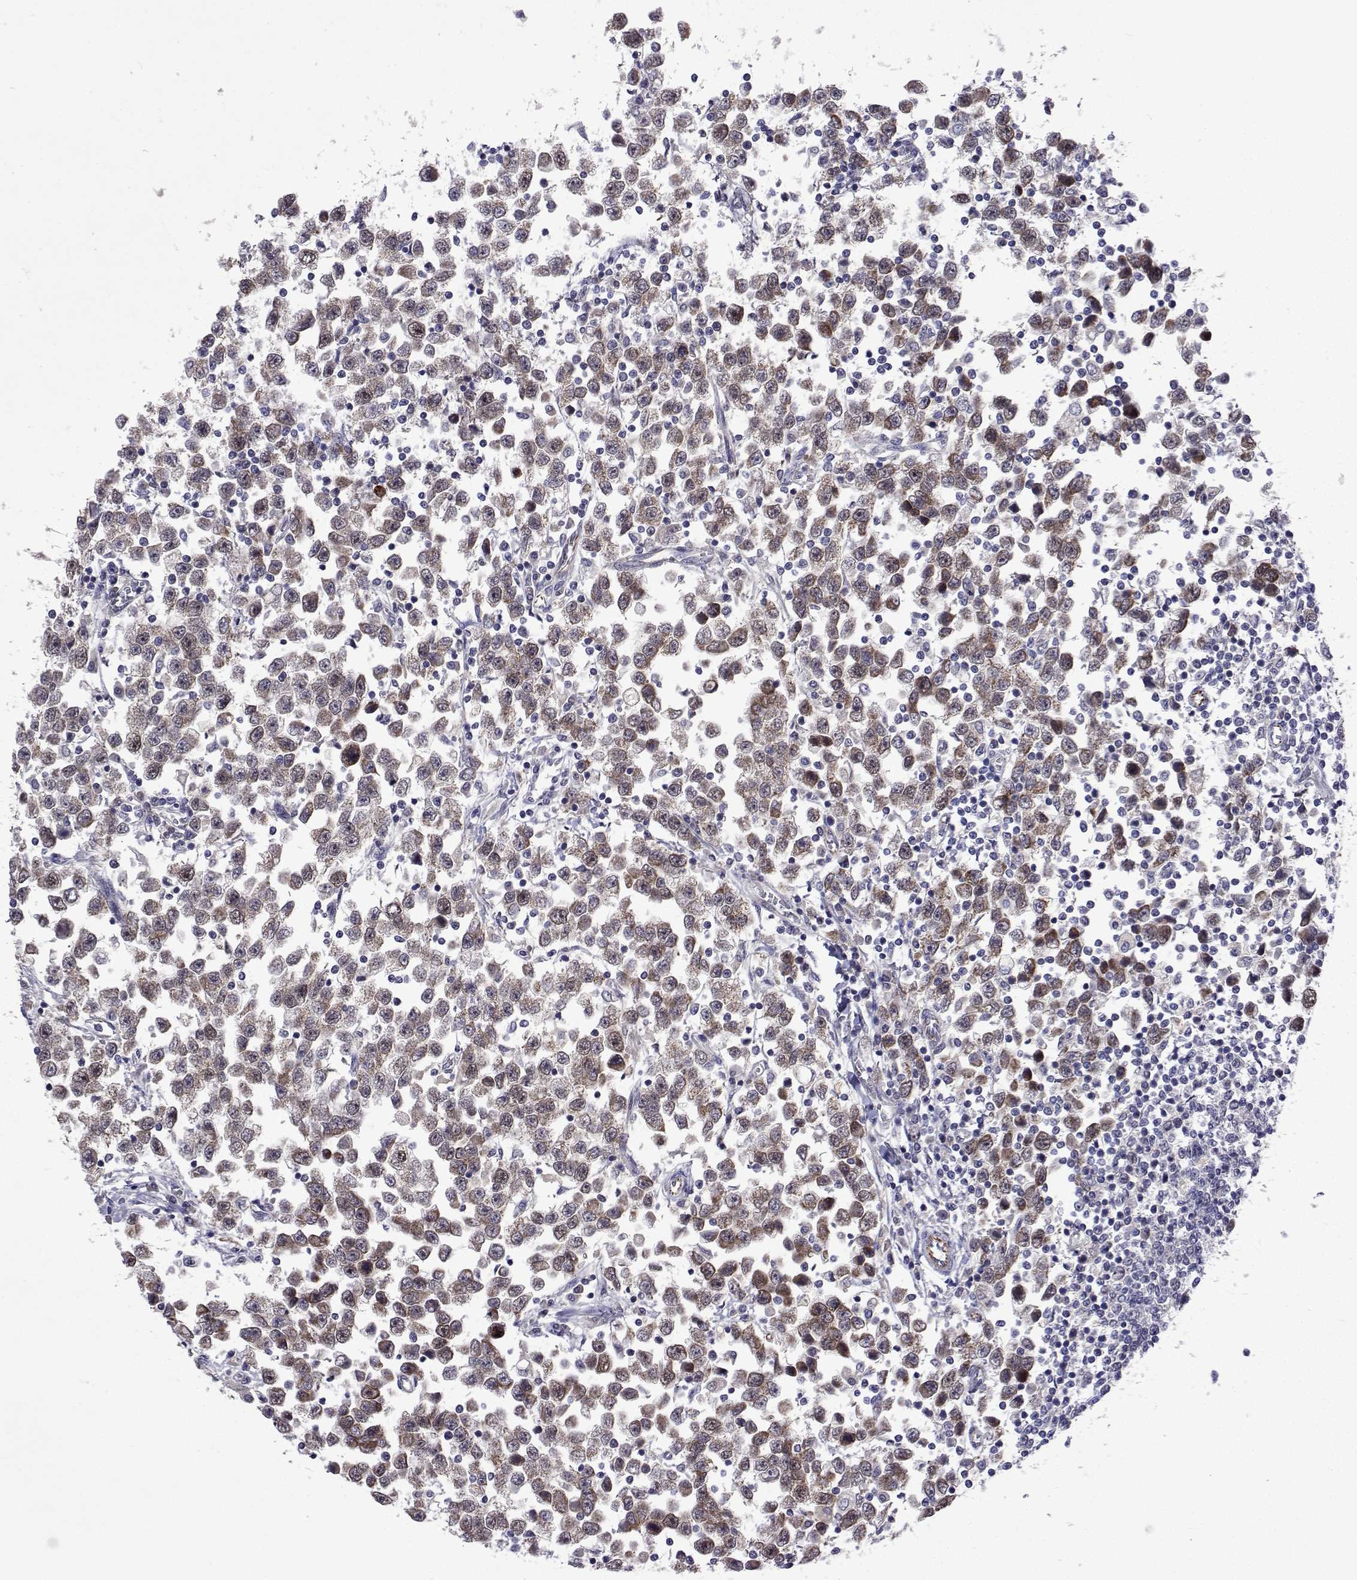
{"staining": {"intensity": "weak", "quantity": ">75%", "location": "cytoplasmic/membranous,nuclear"}, "tissue": "testis cancer", "cell_type": "Tumor cells", "image_type": "cancer", "snomed": [{"axis": "morphology", "description": "Seminoma, NOS"}, {"axis": "topography", "description": "Testis"}], "caption": "Testis seminoma stained for a protein demonstrates weak cytoplasmic/membranous and nuclear positivity in tumor cells.", "gene": "DHTKD1", "patient": {"sex": "male", "age": 34}}